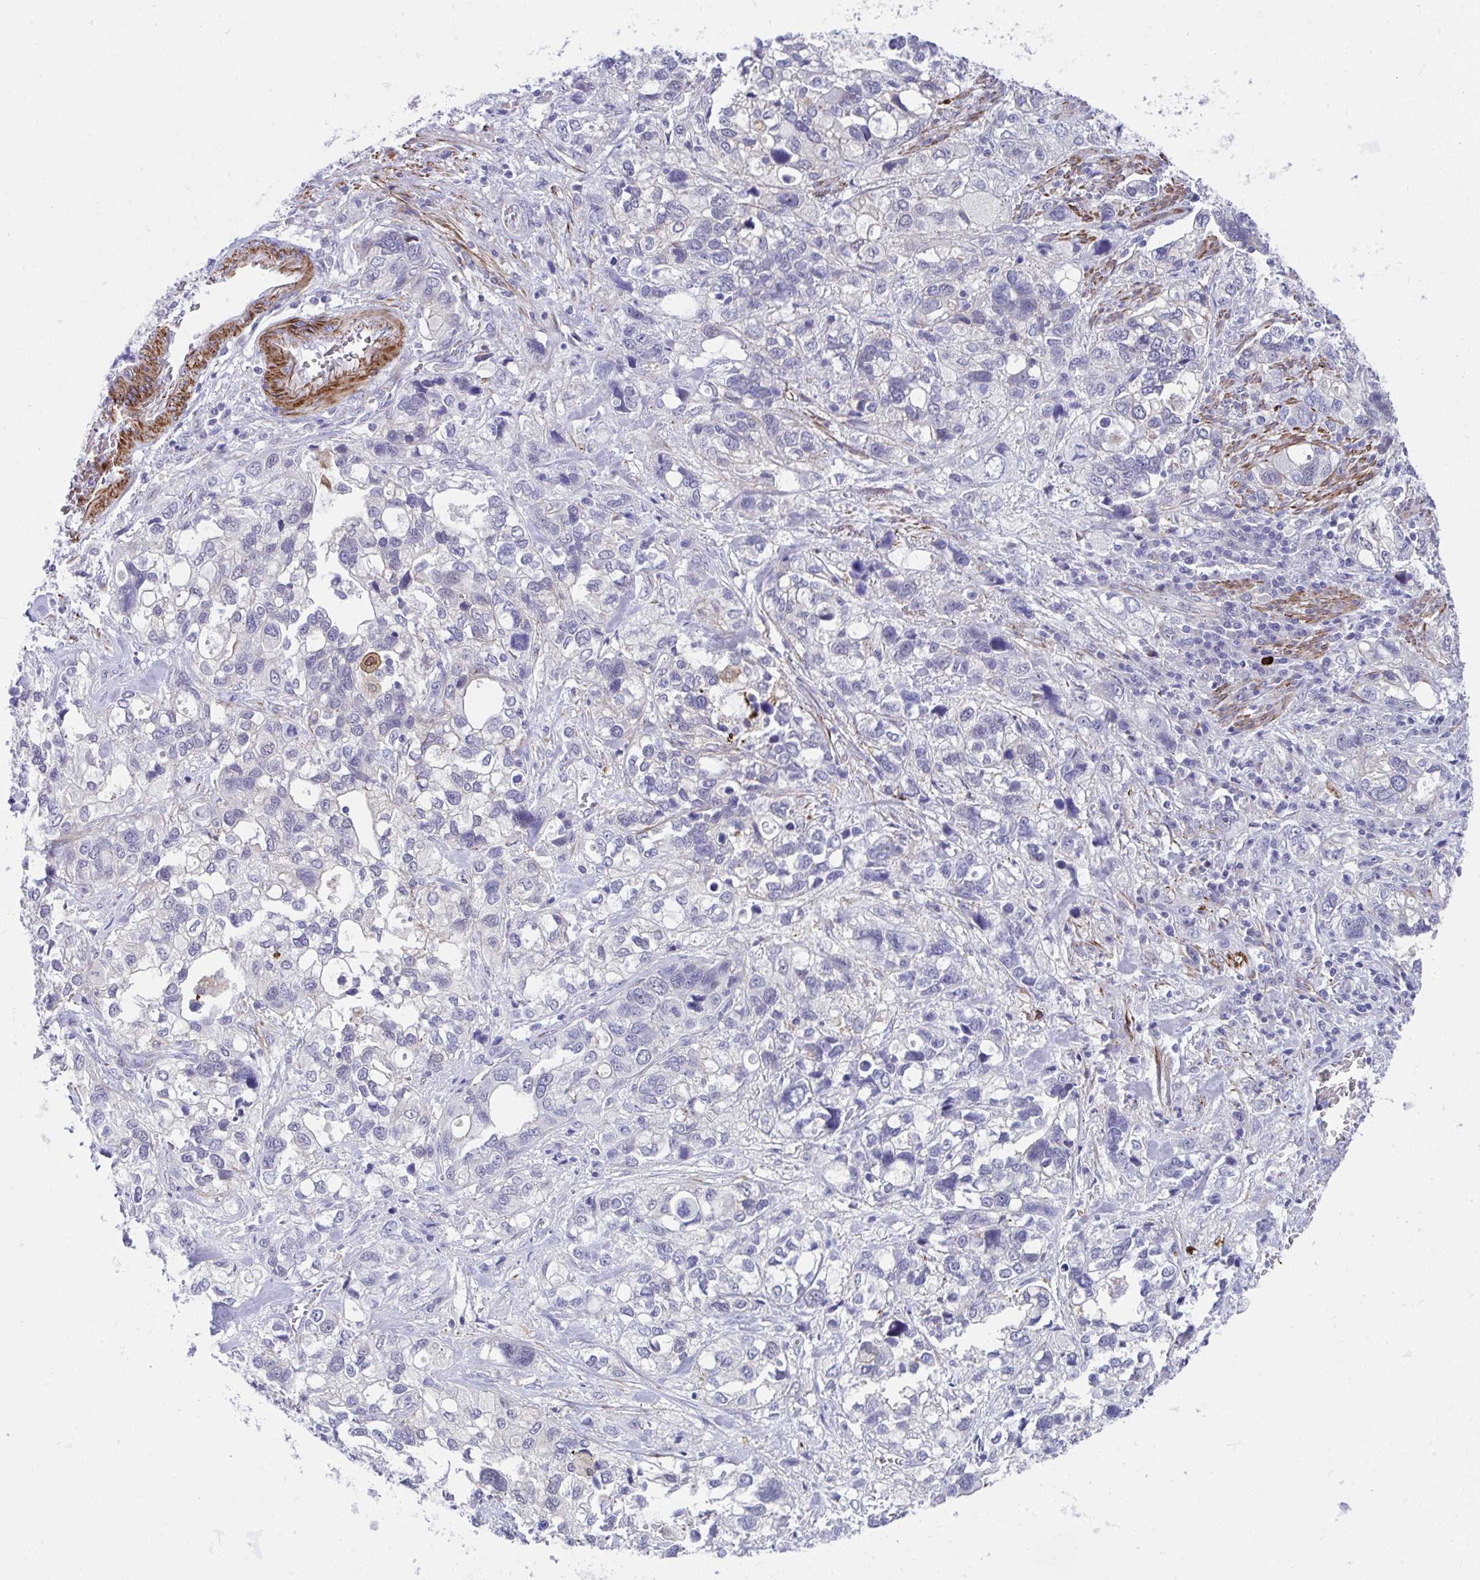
{"staining": {"intensity": "negative", "quantity": "none", "location": "none"}, "tissue": "stomach cancer", "cell_type": "Tumor cells", "image_type": "cancer", "snomed": [{"axis": "morphology", "description": "Adenocarcinoma, NOS"}, {"axis": "topography", "description": "Stomach, upper"}], "caption": "Adenocarcinoma (stomach) stained for a protein using immunohistochemistry exhibits no expression tumor cells.", "gene": "CSTB", "patient": {"sex": "female", "age": 81}}